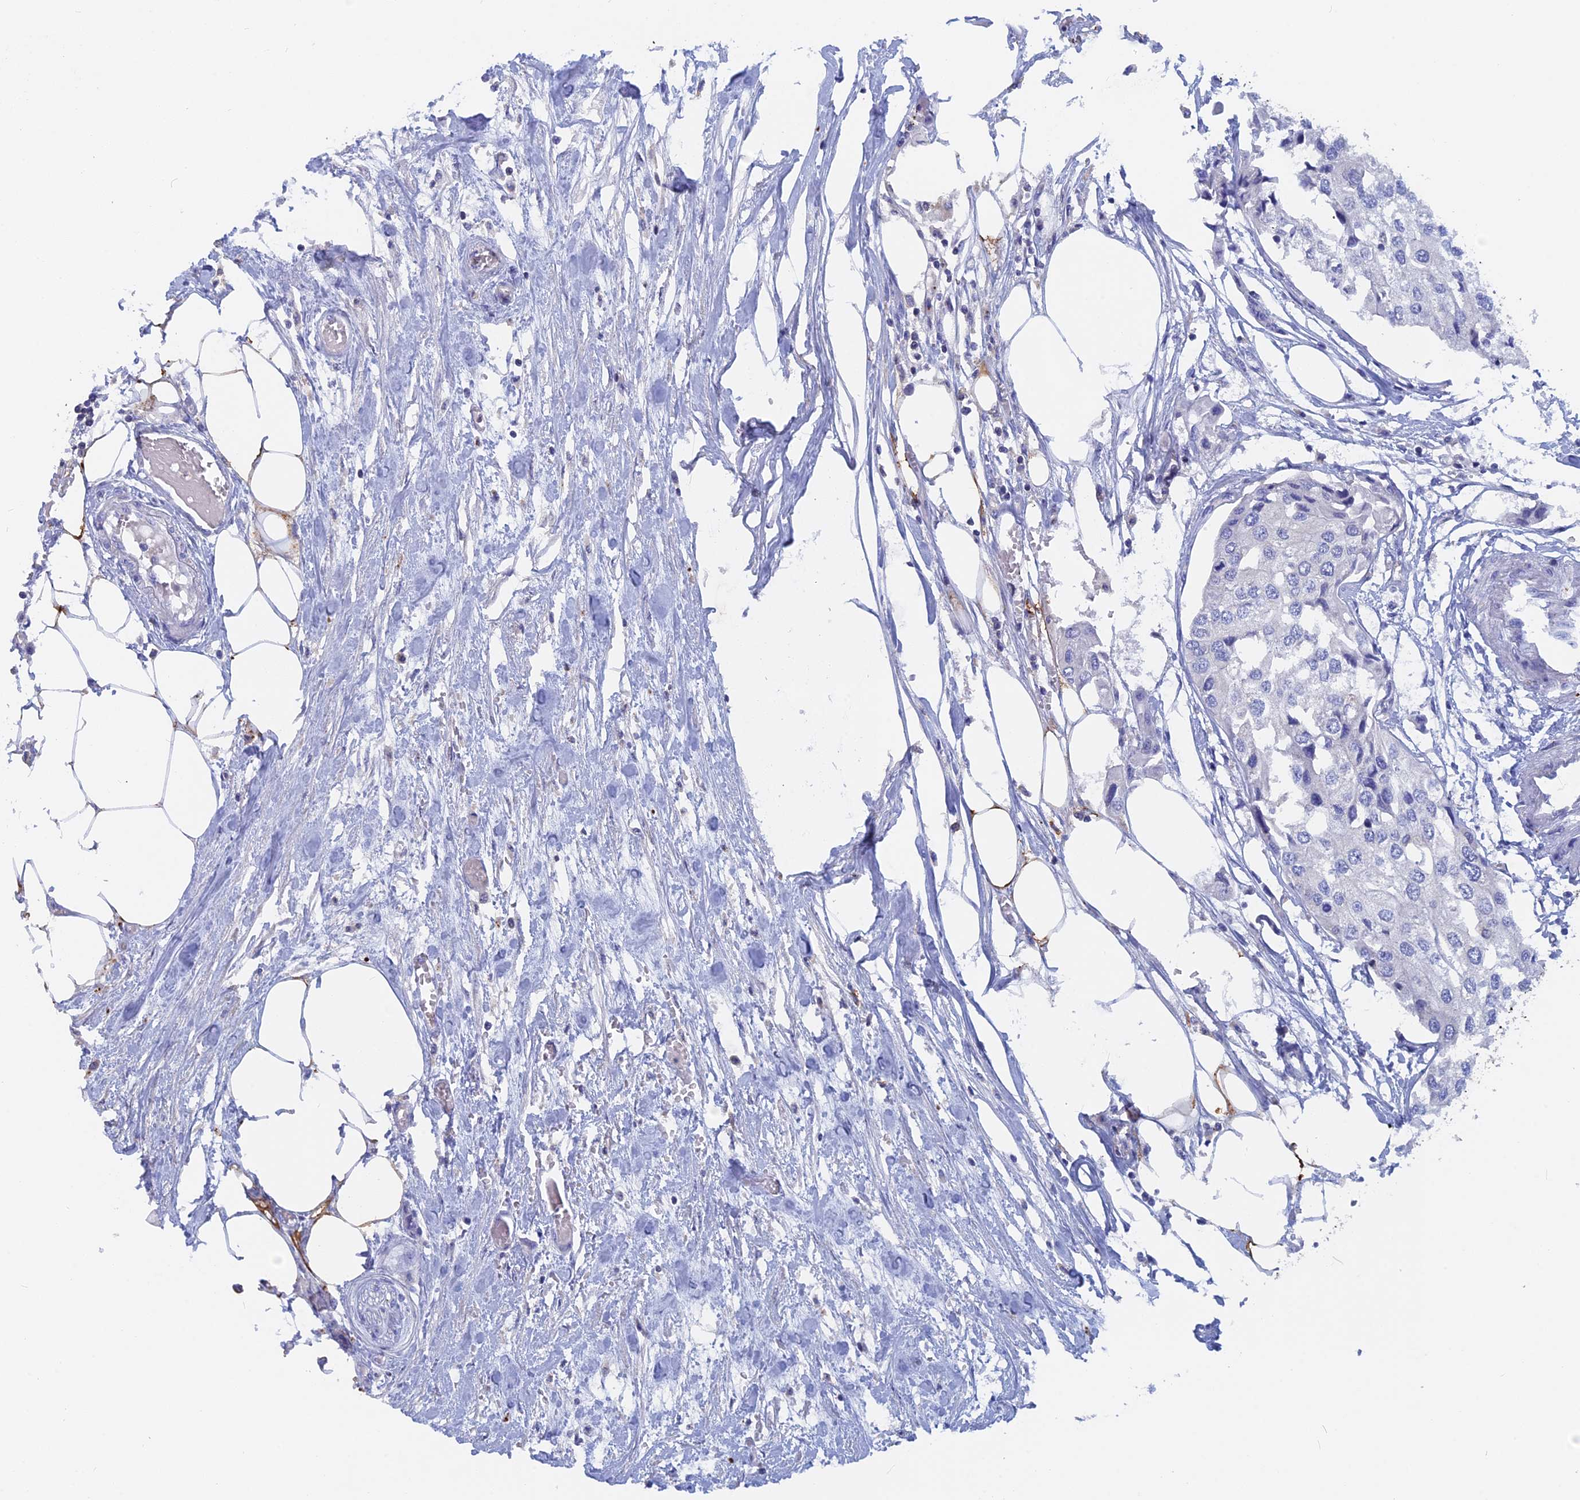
{"staining": {"intensity": "negative", "quantity": "none", "location": "none"}, "tissue": "urothelial cancer", "cell_type": "Tumor cells", "image_type": "cancer", "snomed": [{"axis": "morphology", "description": "Urothelial carcinoma, High grade"}, {"axis": "topography", "description": "Urinary bladder"}], "caption": "Tumor cells are negative for protein expression in human urothelial cancer.", "gene": "ACP7", "patient": {"sex": "male", "age": 64}}